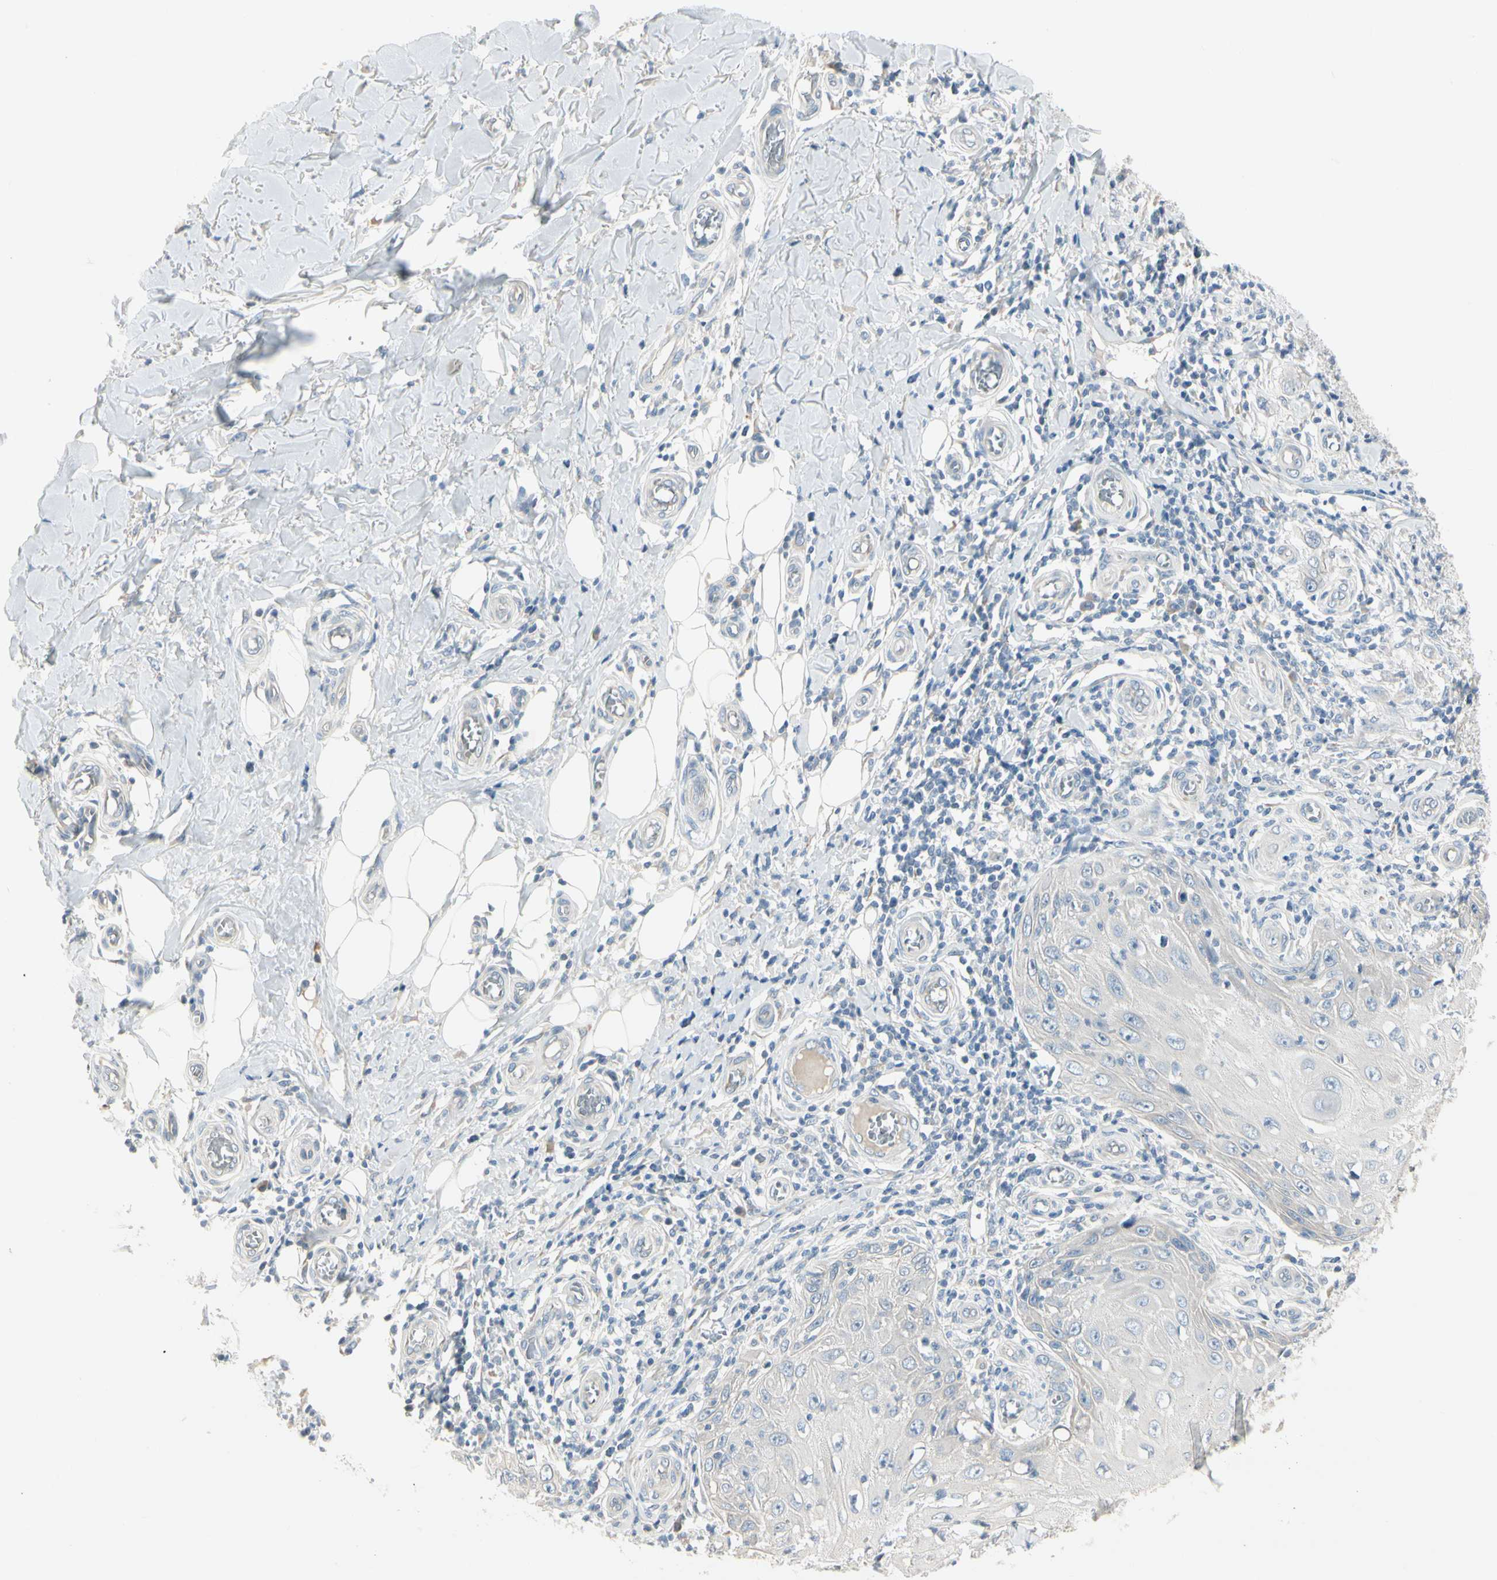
{"staining": {"intensity": "negative", "quantity": "none", "location": "none"}, "tissue": "skin cancer", "cell_type": "Tumor cells", "image_type": "cancer", "snomed": [{"axis": "morphology", "description": "Squamous cell carcinoma, NOS"}, {"axis": "topography", "description": "Skin"}], "caption": "Protein analysis of skin cancer shows no significant staining in tumor cells.", "gene": "SPINK4", "patient": {"sex": "female", "age": 73}}